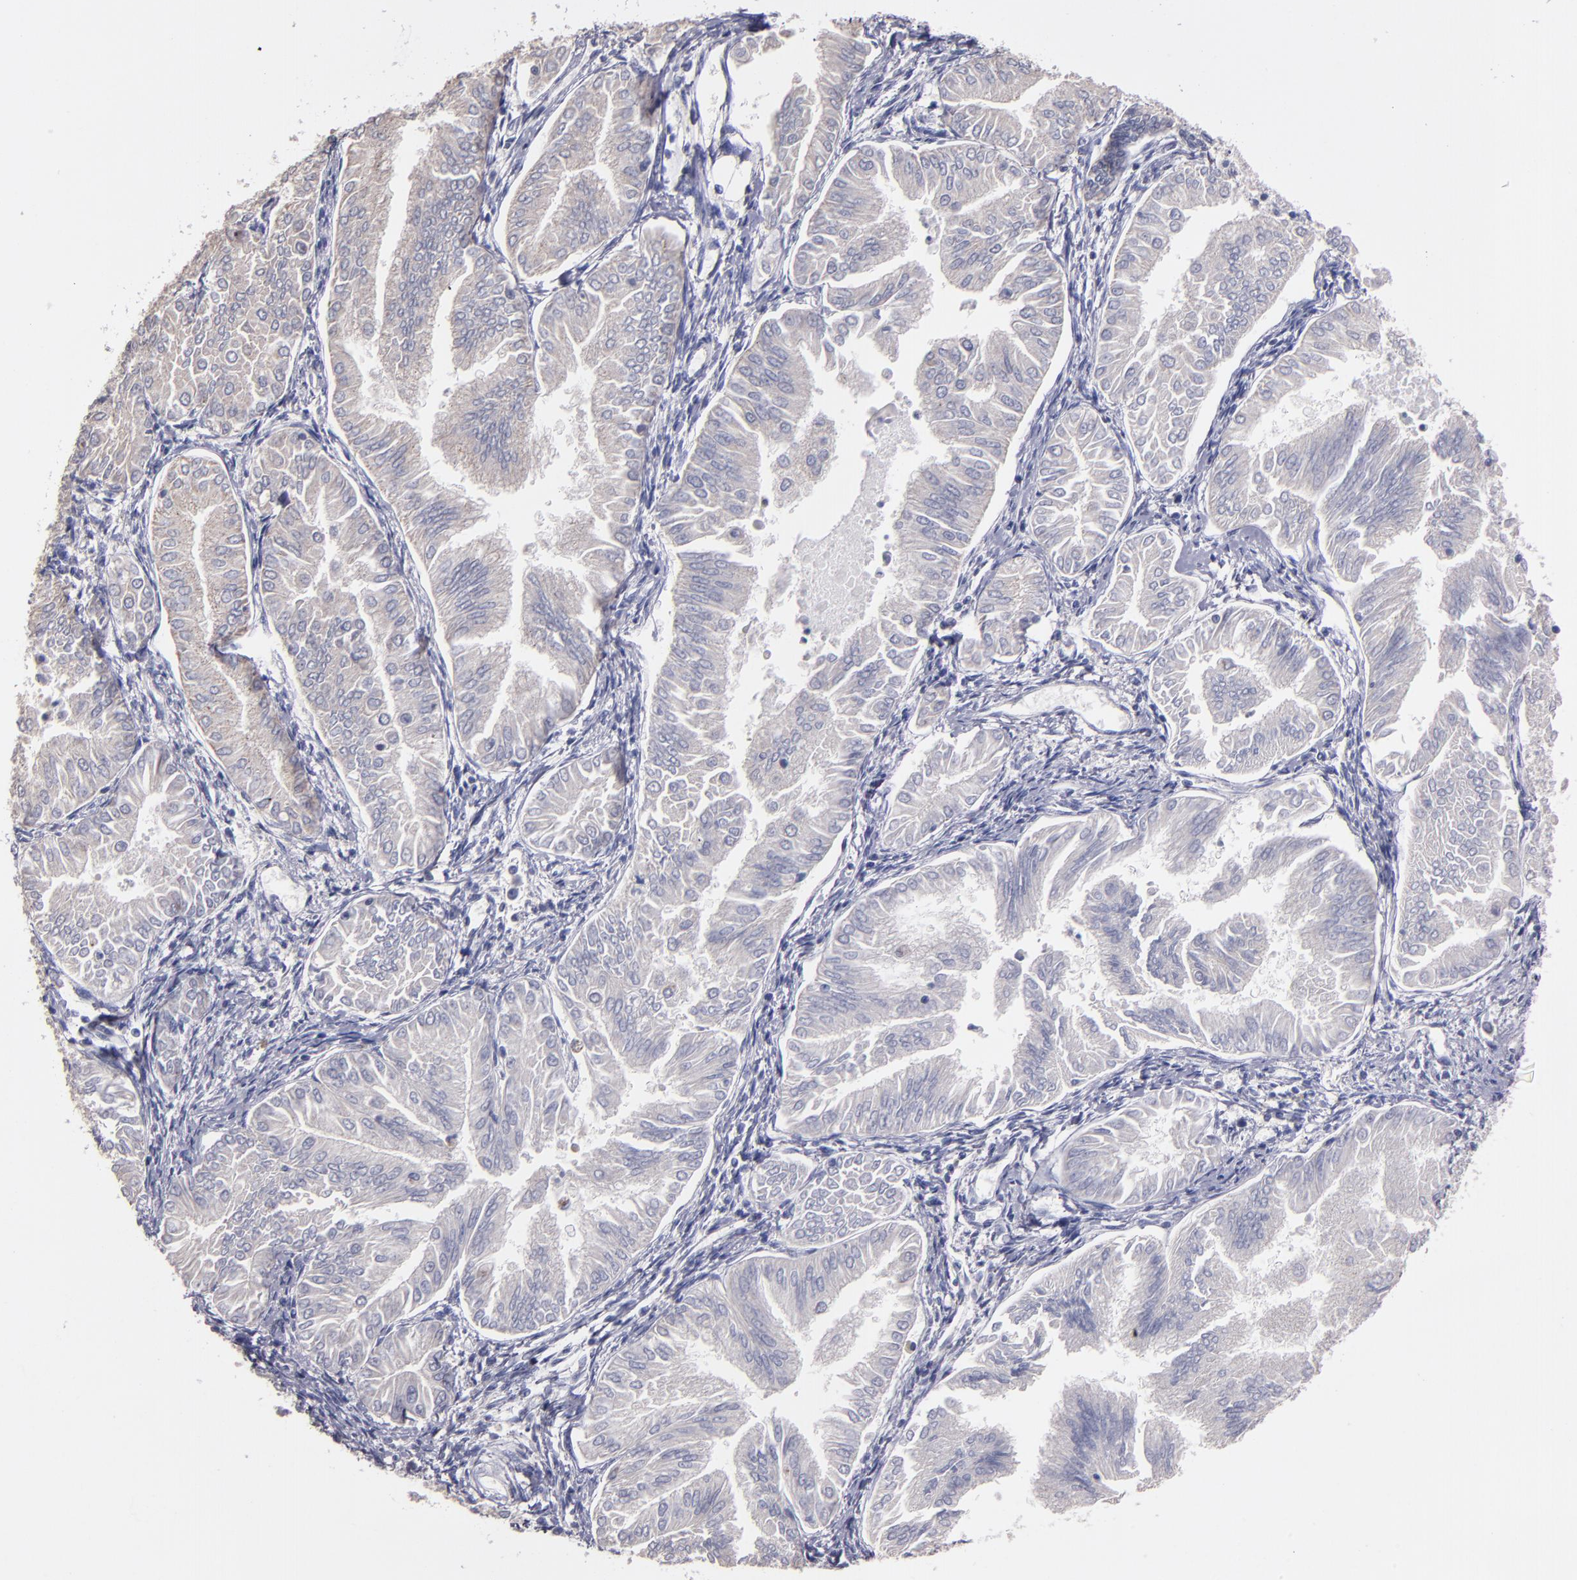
{"staining": {"intensity": "weak", "quantity": "<25%", "location": "cytoplasmic/membranous"}, "tissue": "endometrial cancer", "cell_type": "Tumor cells", "image_type": "cancer", "snomed": [{"axis": "morphology", "description": "Adenocarcinoma, NOS"}, {"axis": "topography", "description": "Endometrium"}], "caption": "An immunohistochemistry micrograph of endometrial cancer is shown. There is no staining in tumor cells of endometrial cancer.", "gene": "CLTA", "patient": {"sex": "female", "age": 53}}